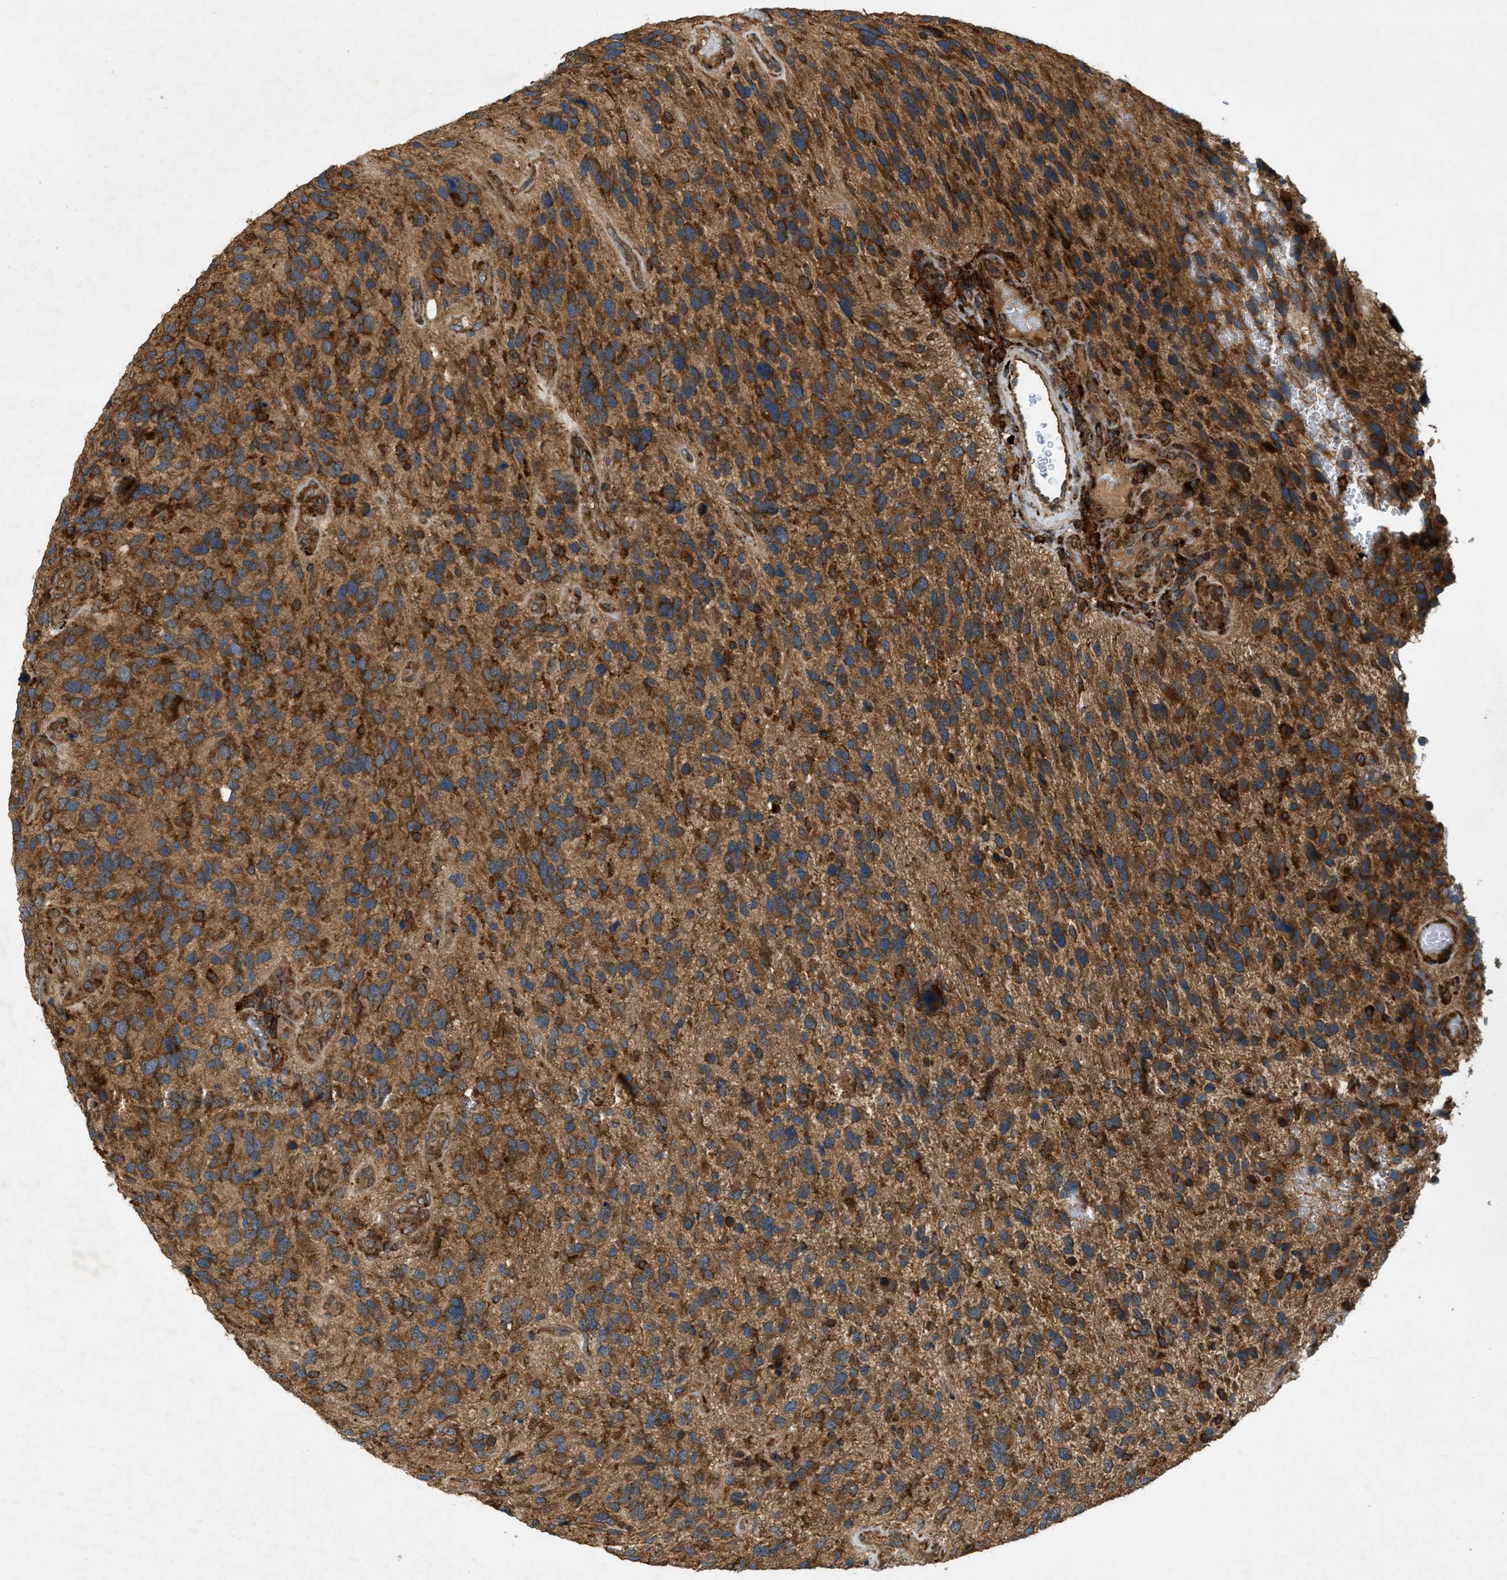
{"staining": {"intensity": "strong", "quantity": ">75%", "location": "cytoplasmic/membranous"}, "tissue": "glioma", "cell_type": "Tumor cells", "image_type": "cancer", "snomed": [{"axis": "morphology", "description": "Glioma, malignant, High grade"}, {"axis": "topography", "description": "Brain"}], "caption": "Immunohistochemistry staining of high-grade glioma (malignant), which exhibits high levels of strong cytoplasmic/membranous positivity in about >75% of tumor cells indicating strong cytoplasmic/membranous protein positivity. The staining was performed using DAB (brown) for protein detection and nuclei were counterstained in hematoxylin (blue).", "gene": "PCDH18", "patient": {"sex": "female", "age": 58}}